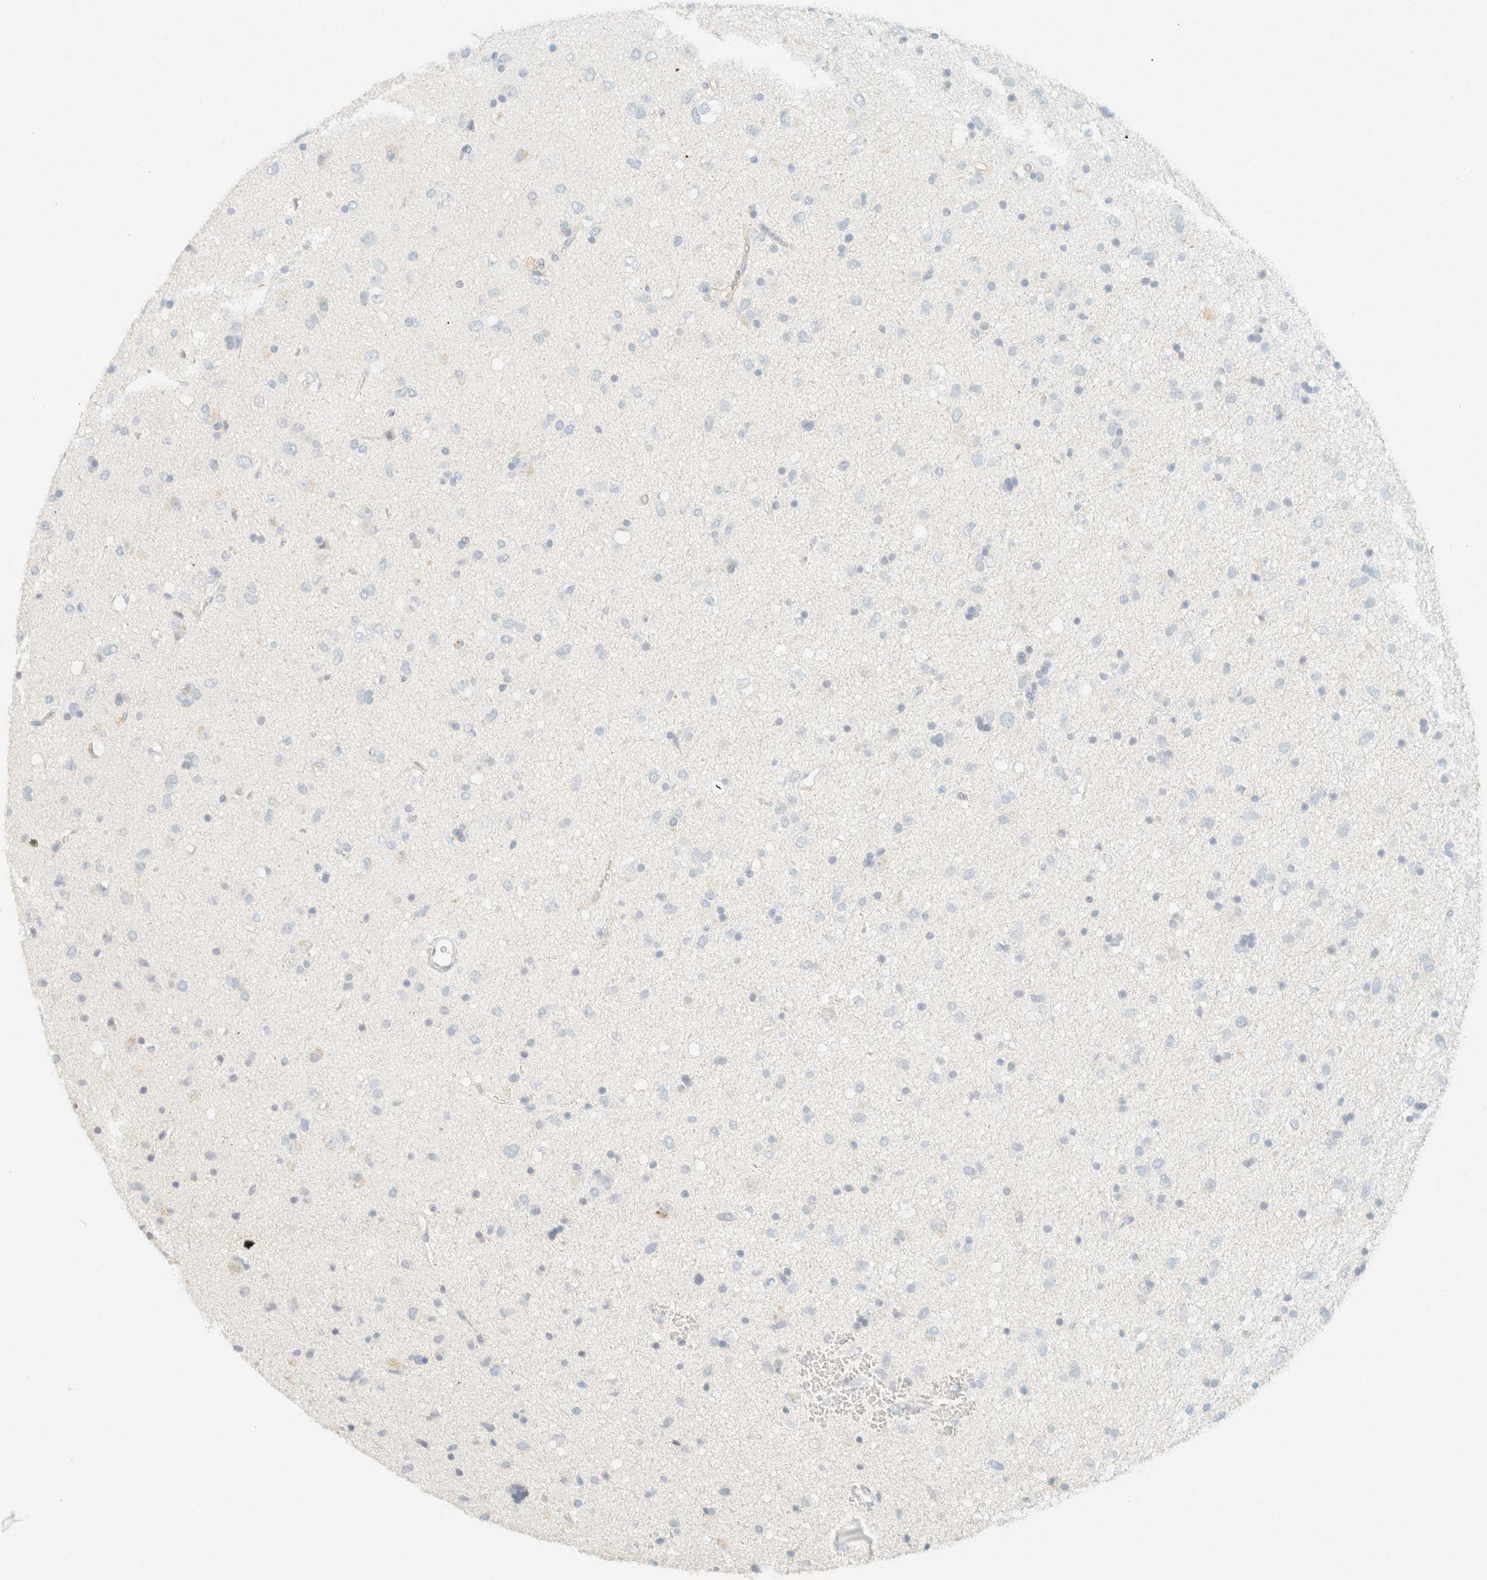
{"staining": {"intensity": "negative", "quantity": "none", "location": "none"}, "tissue": "glioma", "cell_type": "Tumor cells", "image_type": "cancer", "snomed": [{"axis": "morphology", "description": "Glioma, malignant, Low grade"}, {"axis": "topography", "description": "Brain"}], "caption": "An image of glioma stained for a protein shows no brown staining in tumor cells.", "gene": "GPA33", "patient": {"sex": "male", "age": 77}}